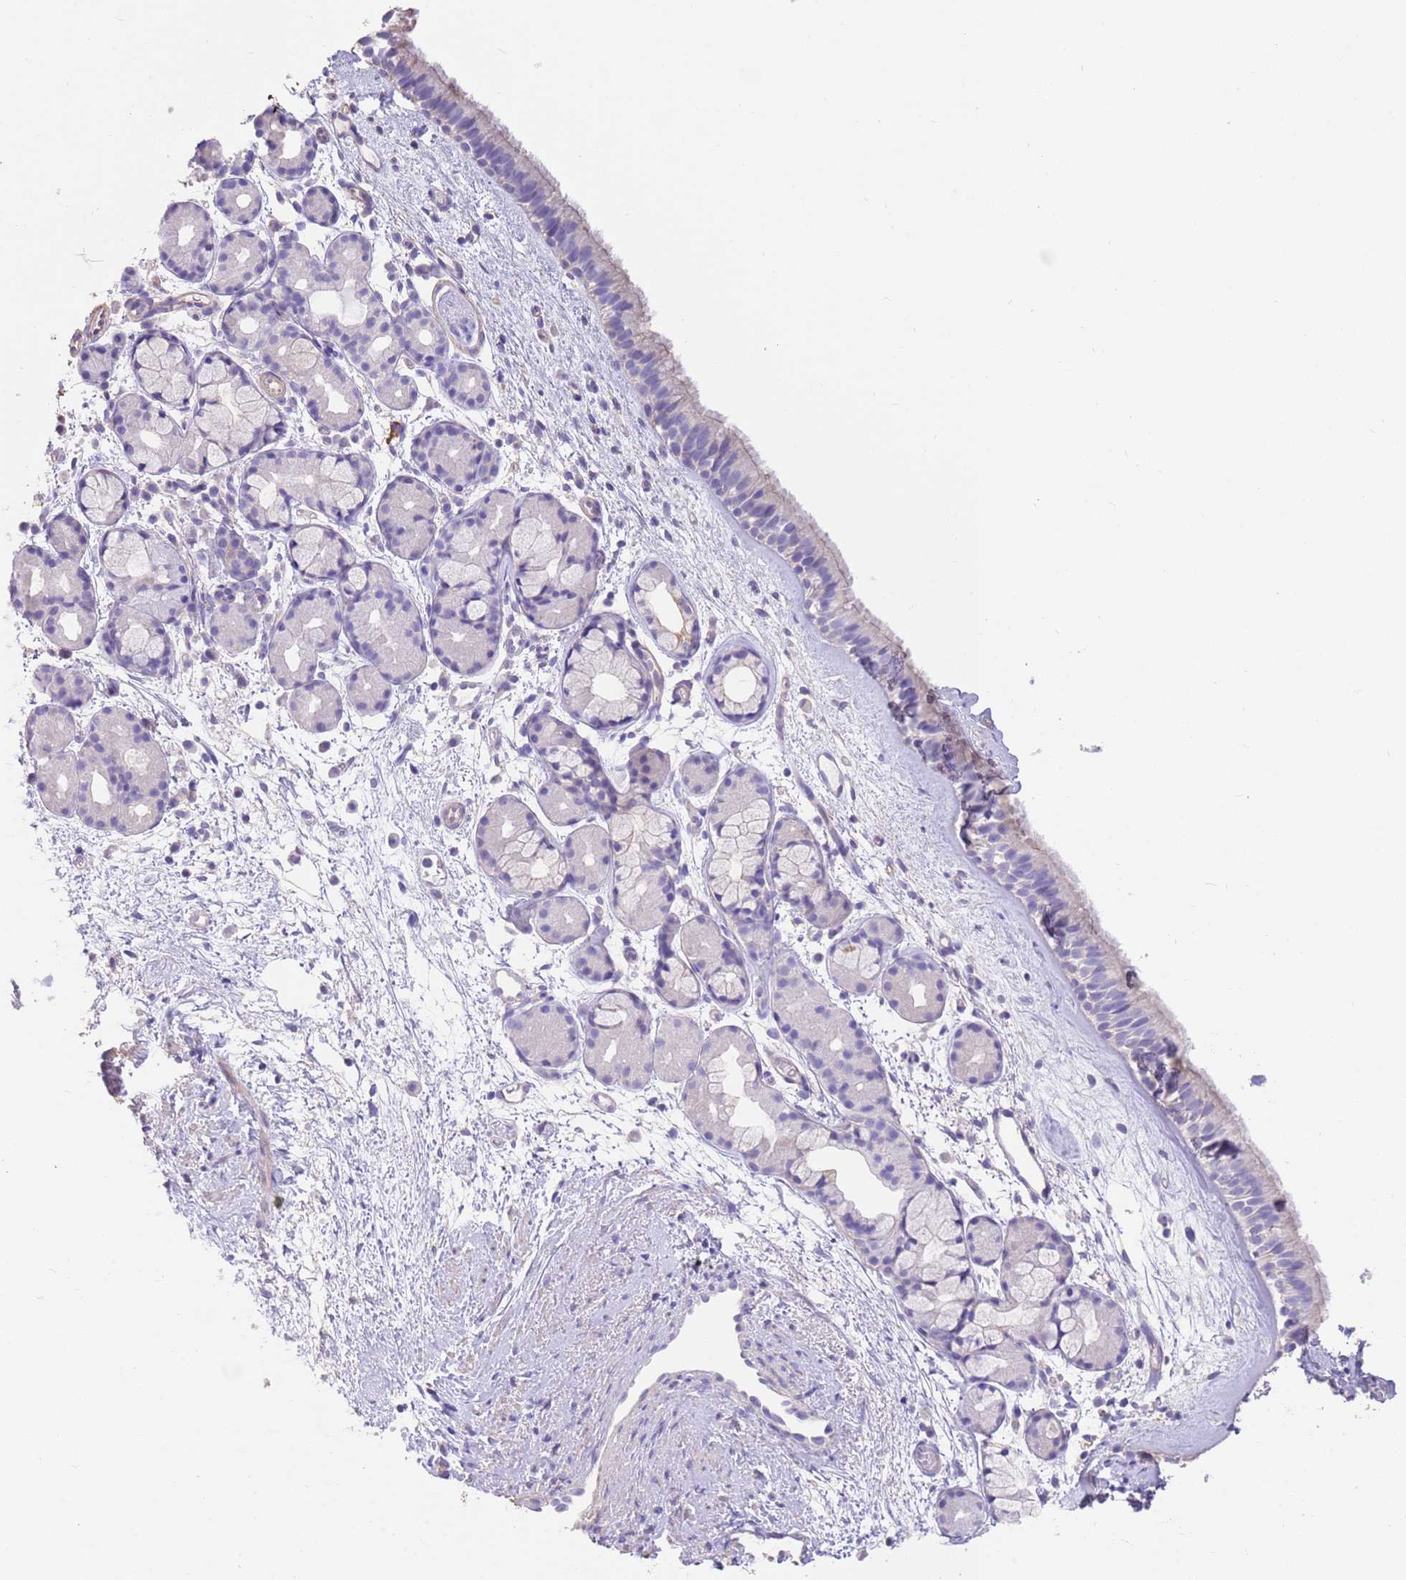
{"staining": {"intensity": "negative", "quantity": "none", "location": "none"}, "tissue": "nasopharynx", "cell_type": "Respiratory epithelial cells", "image_type": "normal", "snomed": [{"axis": "morphology", "description": "Normal tissue, NOS"}, {"axis": "topography", "description": "Nasopharynx"}], "caption": "The photomicrograph exhibits no significant expression in respiratory epithelial cells of nasopharynx. (IHC, brightfield microscopy, high magnification).", "gene": "SFTPA1", "patient": {"sex": "female", "age": 81}}